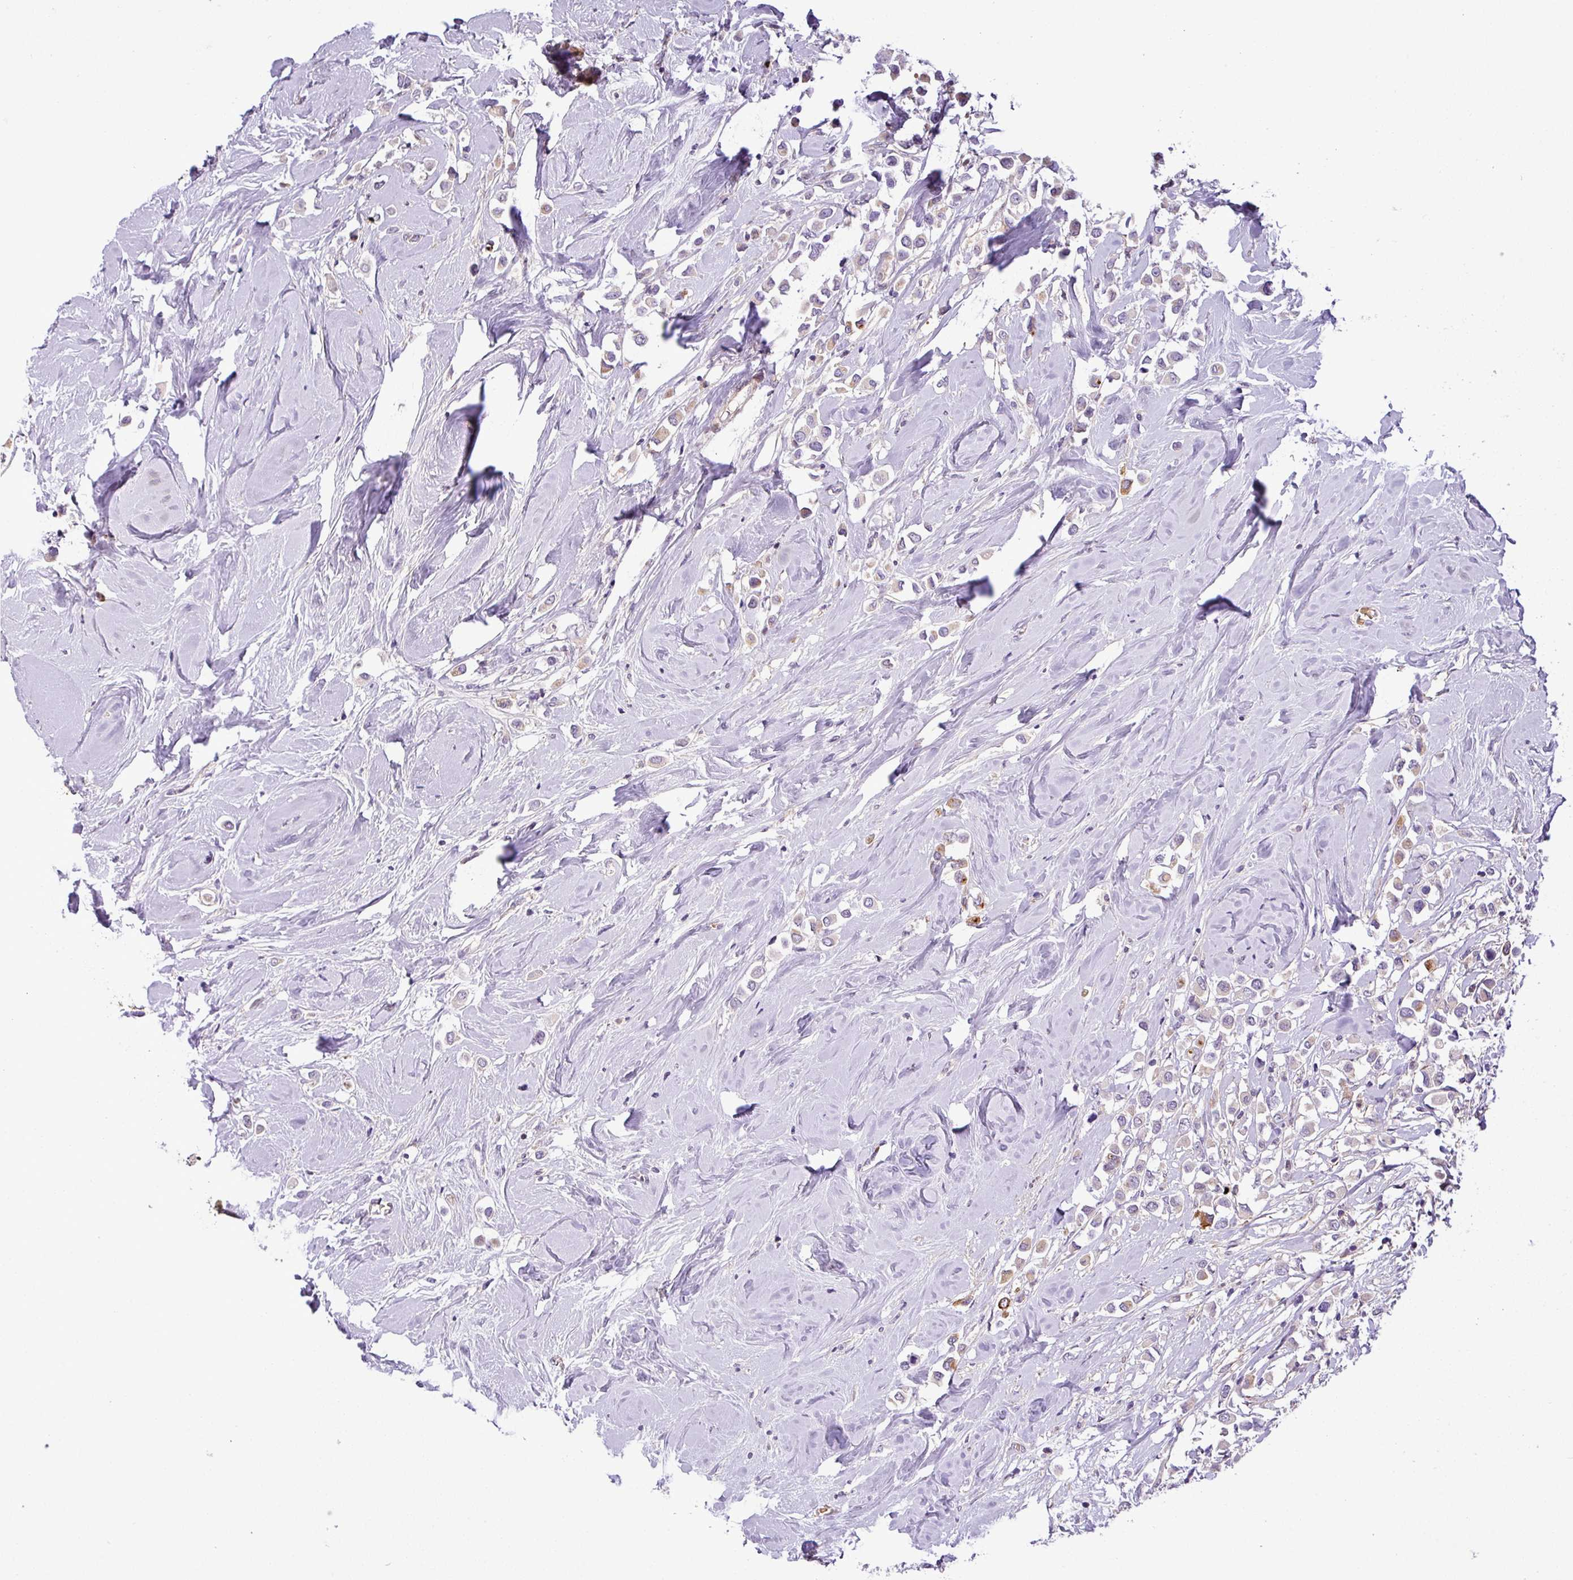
{"staining": {"intensity": "negative", "quantity": "none", "location": "none"}, "tissue": "breast cancer", "cell_type": "Tumor cells", "image_type": "cancer", "snomed": [{"axis": "morphology", "description": "Duct carcinoma"}, {"axis": "topography", "description": "Breast"}], "caption": "Tumor cells are negative for brown protein staining in breast invasive ductal carcinoma. The staining is performed using DAB brown chromogen with nuclei counter-stained in using hematoxylin.", "gene": "NBEAL2", "patient": {"sex": "female", "age": 61}}